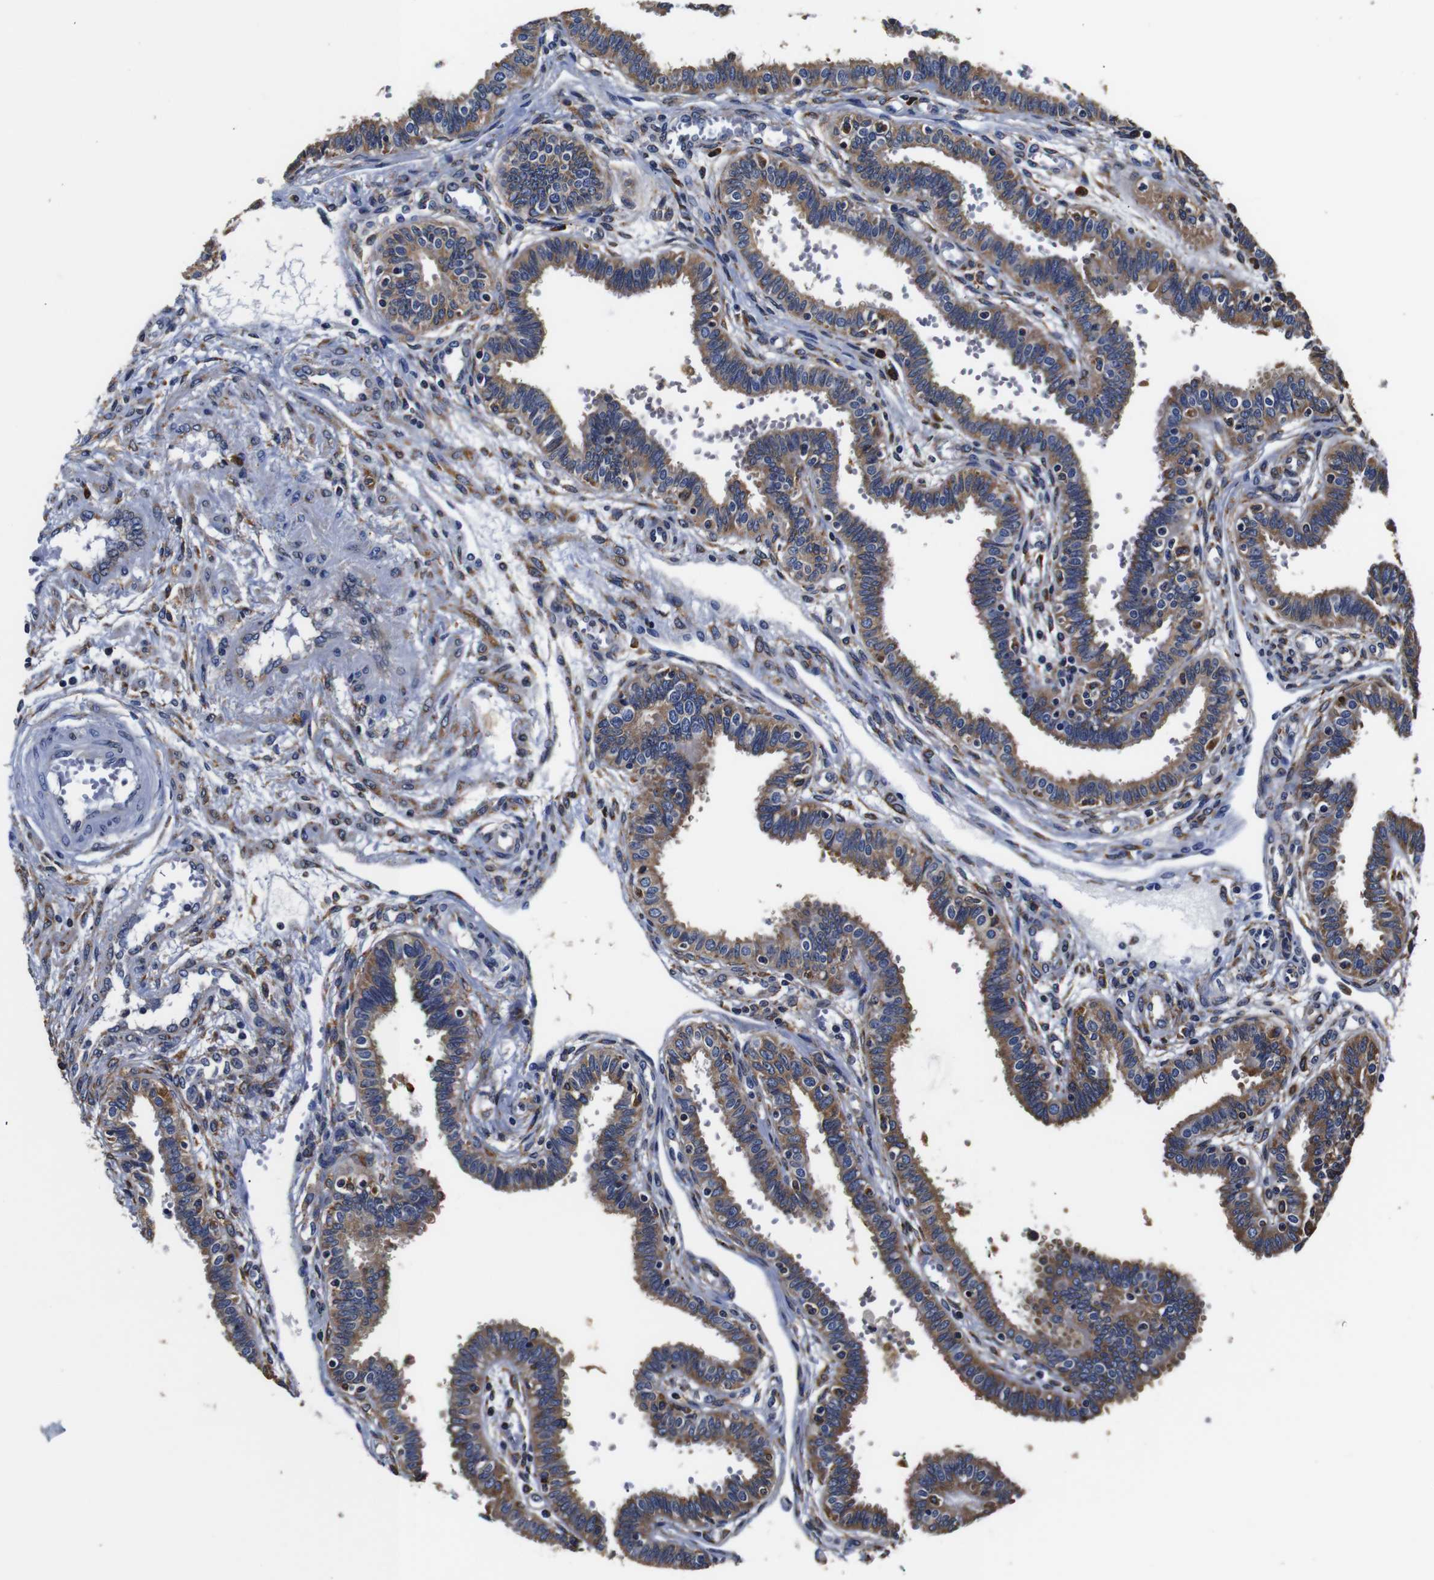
{"staining": {"intensity": "moderate", "quantity": ">75%", "location": "cytoplasmic/membranous"}, "tissue": "fallopian tube", "cell_type": "Glandular cells", "image_type": "normal", "snomed": [{"axis": "morphology", "description": "Normal tissue, NOS"}, {"axis": "topography", "description": "Fallopian tube"}], "caption": "Immunohistochemical staining of benign fallopian tube exhibits moderate cytoplasmic/membranous protein staining in about >75% of glandular cells. Using DAB (3,3'-diaminobenzidine) (brown) and hematoxylin (blue) stains, captured at high magnification using brightfield microscopy.", "gene": "PPIB", "patient": {"sex": "female", "age": 32}}